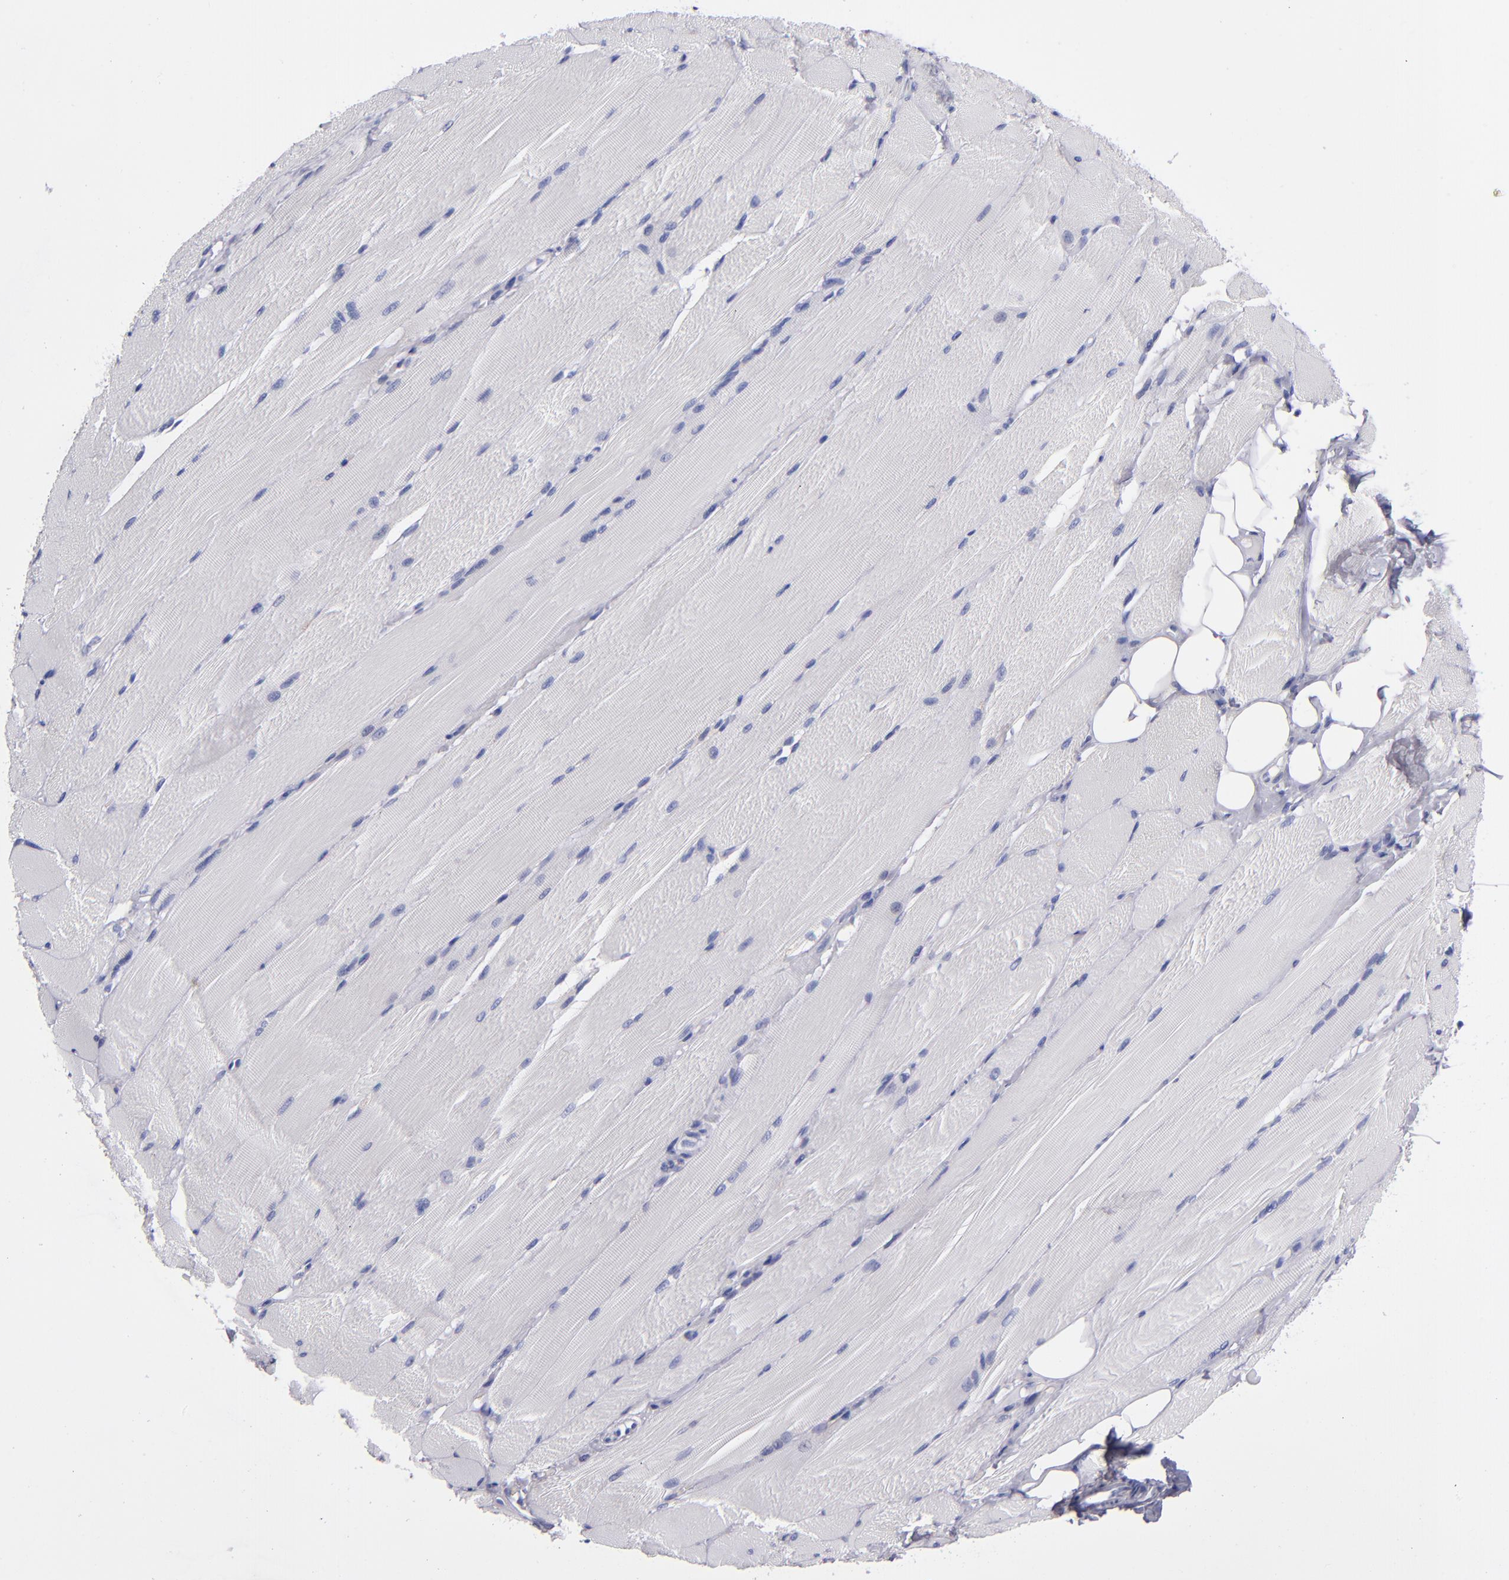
{"staining": {"intensity": "negative", "quantity": "none", "location": "none"}, "tissue": "skeletal muscle", "cell_type": "Myocytes", "image_type": "normal", "snomed": [{"axis": "morphology", "description": "Normal tissue, NOS"}, {"axis": "topography", "description": "Skeletal muscle"}, {"axis": "topography", "description": "Peripheral nerve tissue"}], "caption": "Immunohistochemistry (IHC) micrograph of normal skeletal muscle stained for a protein (brown), which displays no expression in myocytes. (DAB IHC, high magnification).", "gene": "HNF1B", "patient": {"sex": "female", "age": 84}}